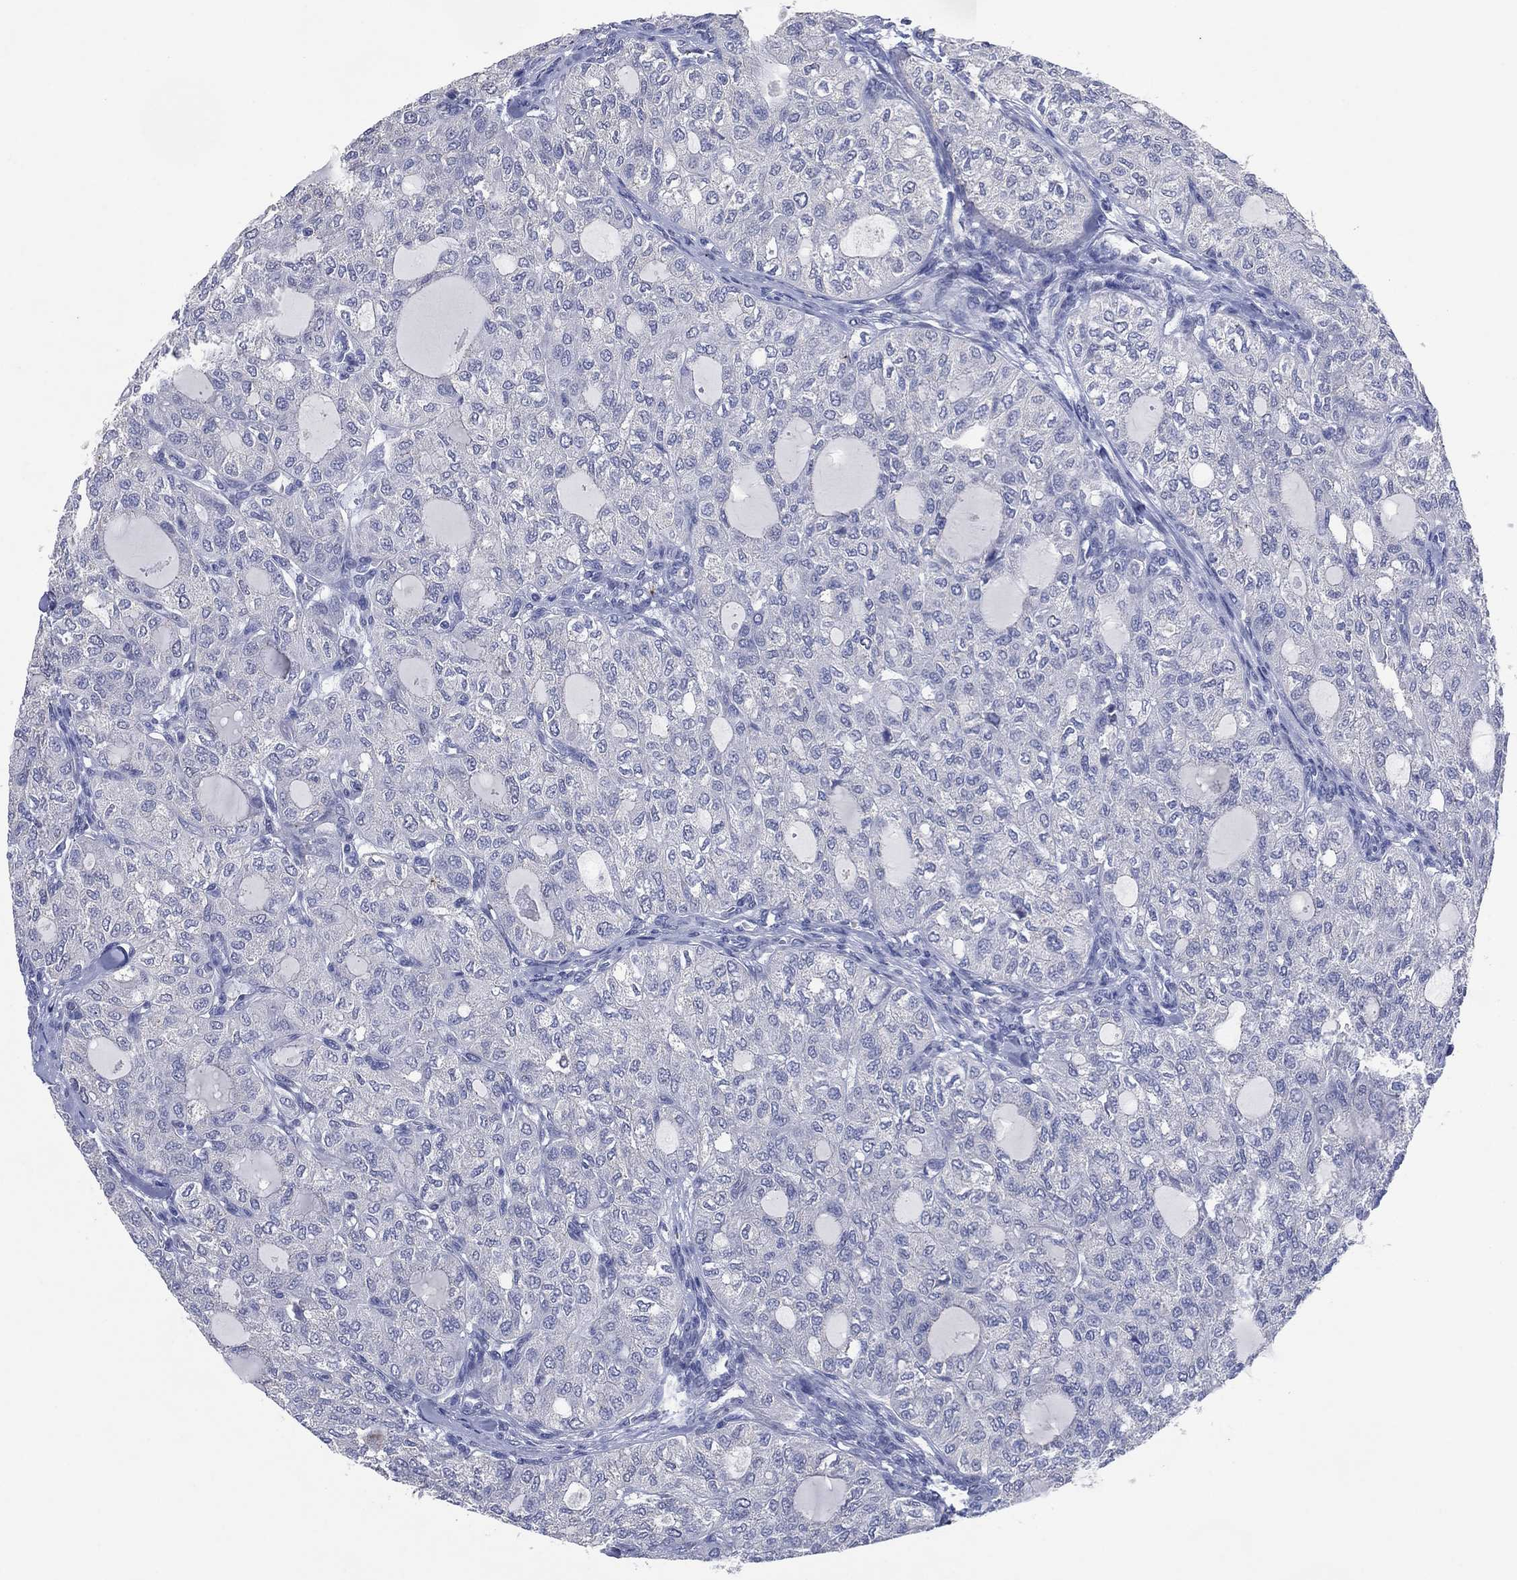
{"staining": {"intensity": "negative", "quantity": "none", "location": "none"}, "tissue": "thyroid cancer", "cell_type": "Tumor cells", "image_type": "cancer", "snomed": [{"axis": "morphology", "description": "Follicular adenoma carcinoma, NOS"}, {"axis": "topography", "description": "Thyroid gland"}], "caption": "Tumor cells show no significant protein staining in thyroid cancer.", "gene": "FSCN2", "patient": {"sex": "male", "age": 75}}